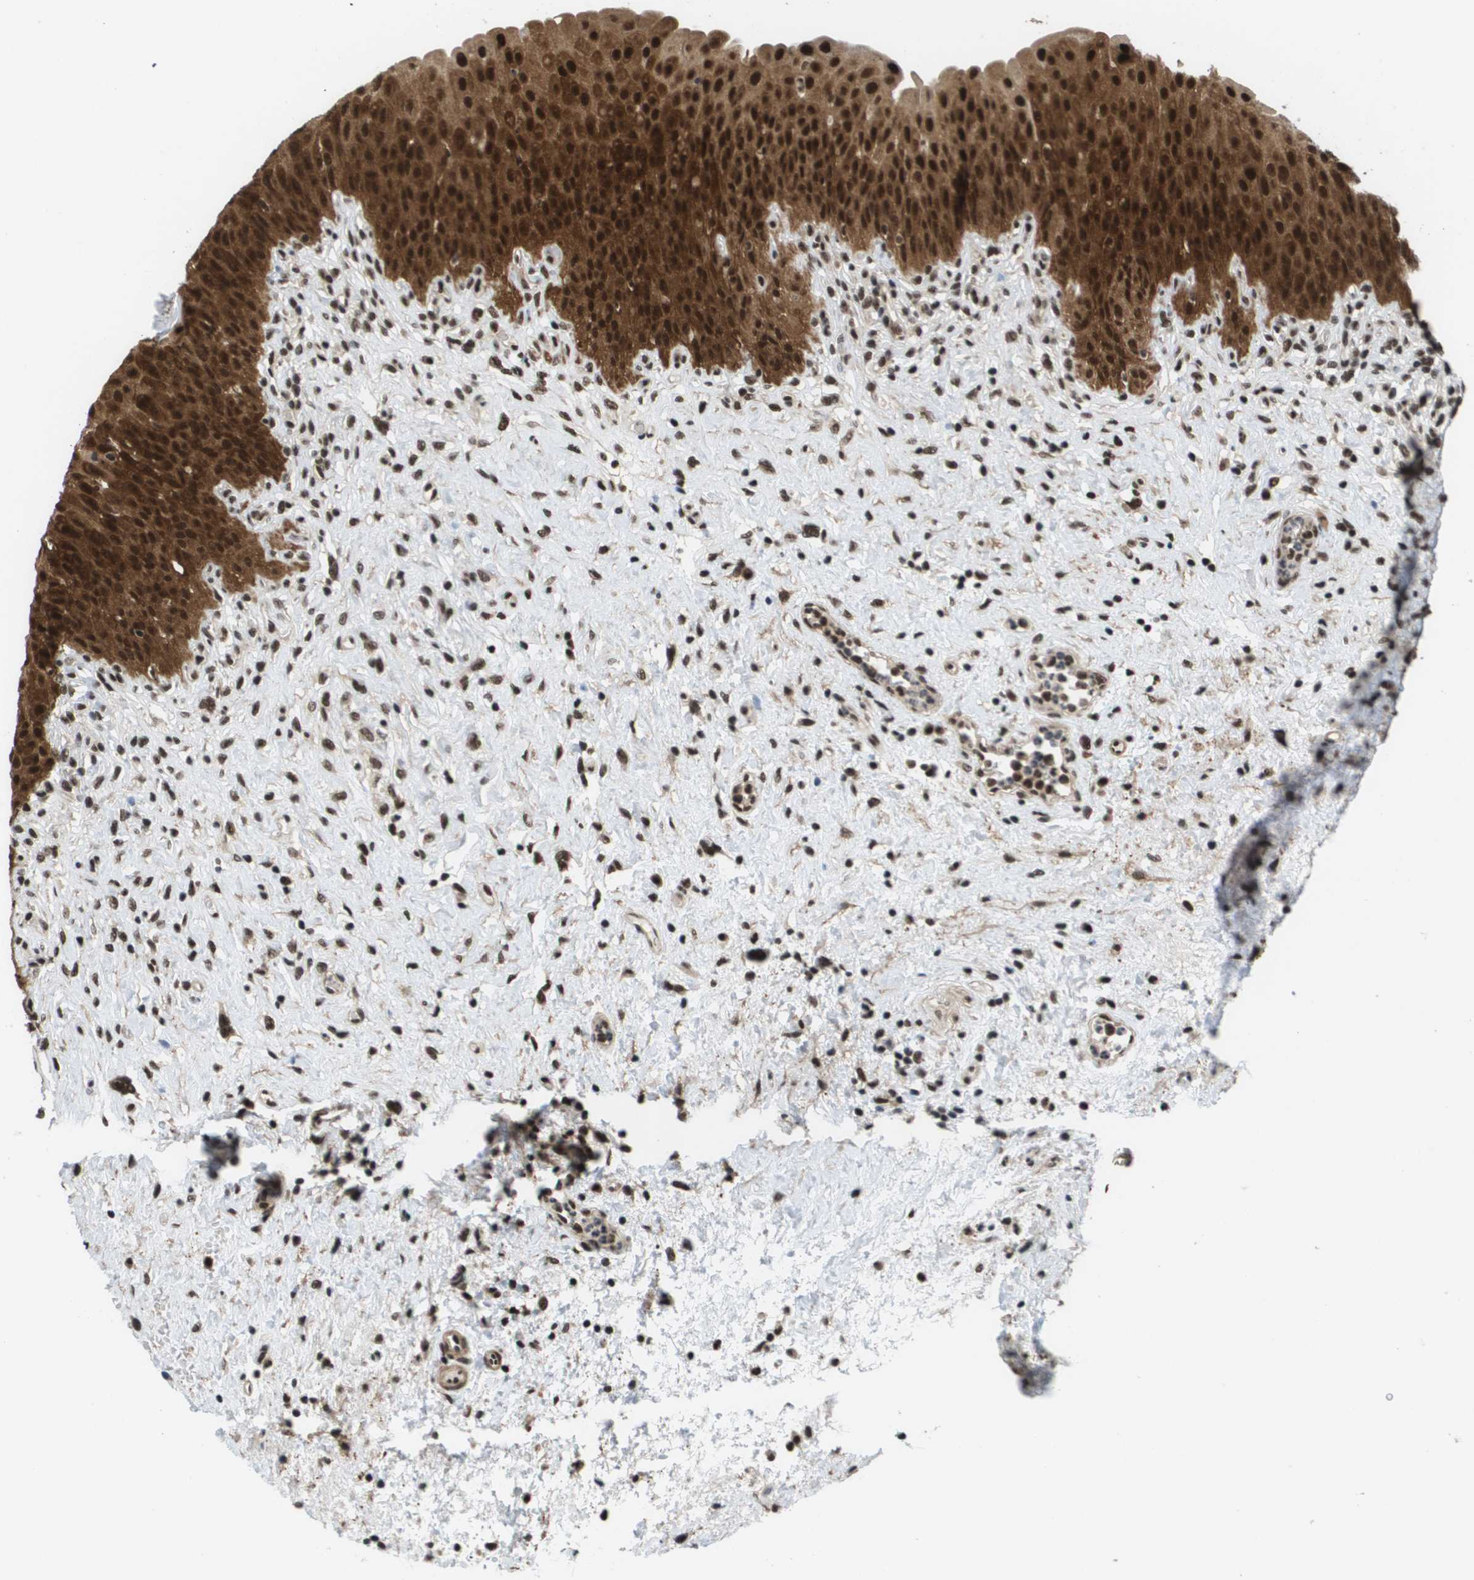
{"staining": {"intensity": "strong", "quantity": ">75%", "location": "cytoplasmic/membranous,nuclear"}, "tissue": "urinary bladder", "cell_type": "Urothelial cells", "image_type": "normal", "snomed": [{"axis": "morphology", "description": "Normal tissue, NOS"}, {"axis": "topography", "description": "Urinary bladder"}], "caption": "Strong cytoplasmic/membranous,nuclear positivity for a protein is appreciated in about >75% of urothelial cells of benign urinary bladder using immunohistochemistry.", "gene": "PRCC", "patient": {"sex": "male", "age": 46}}